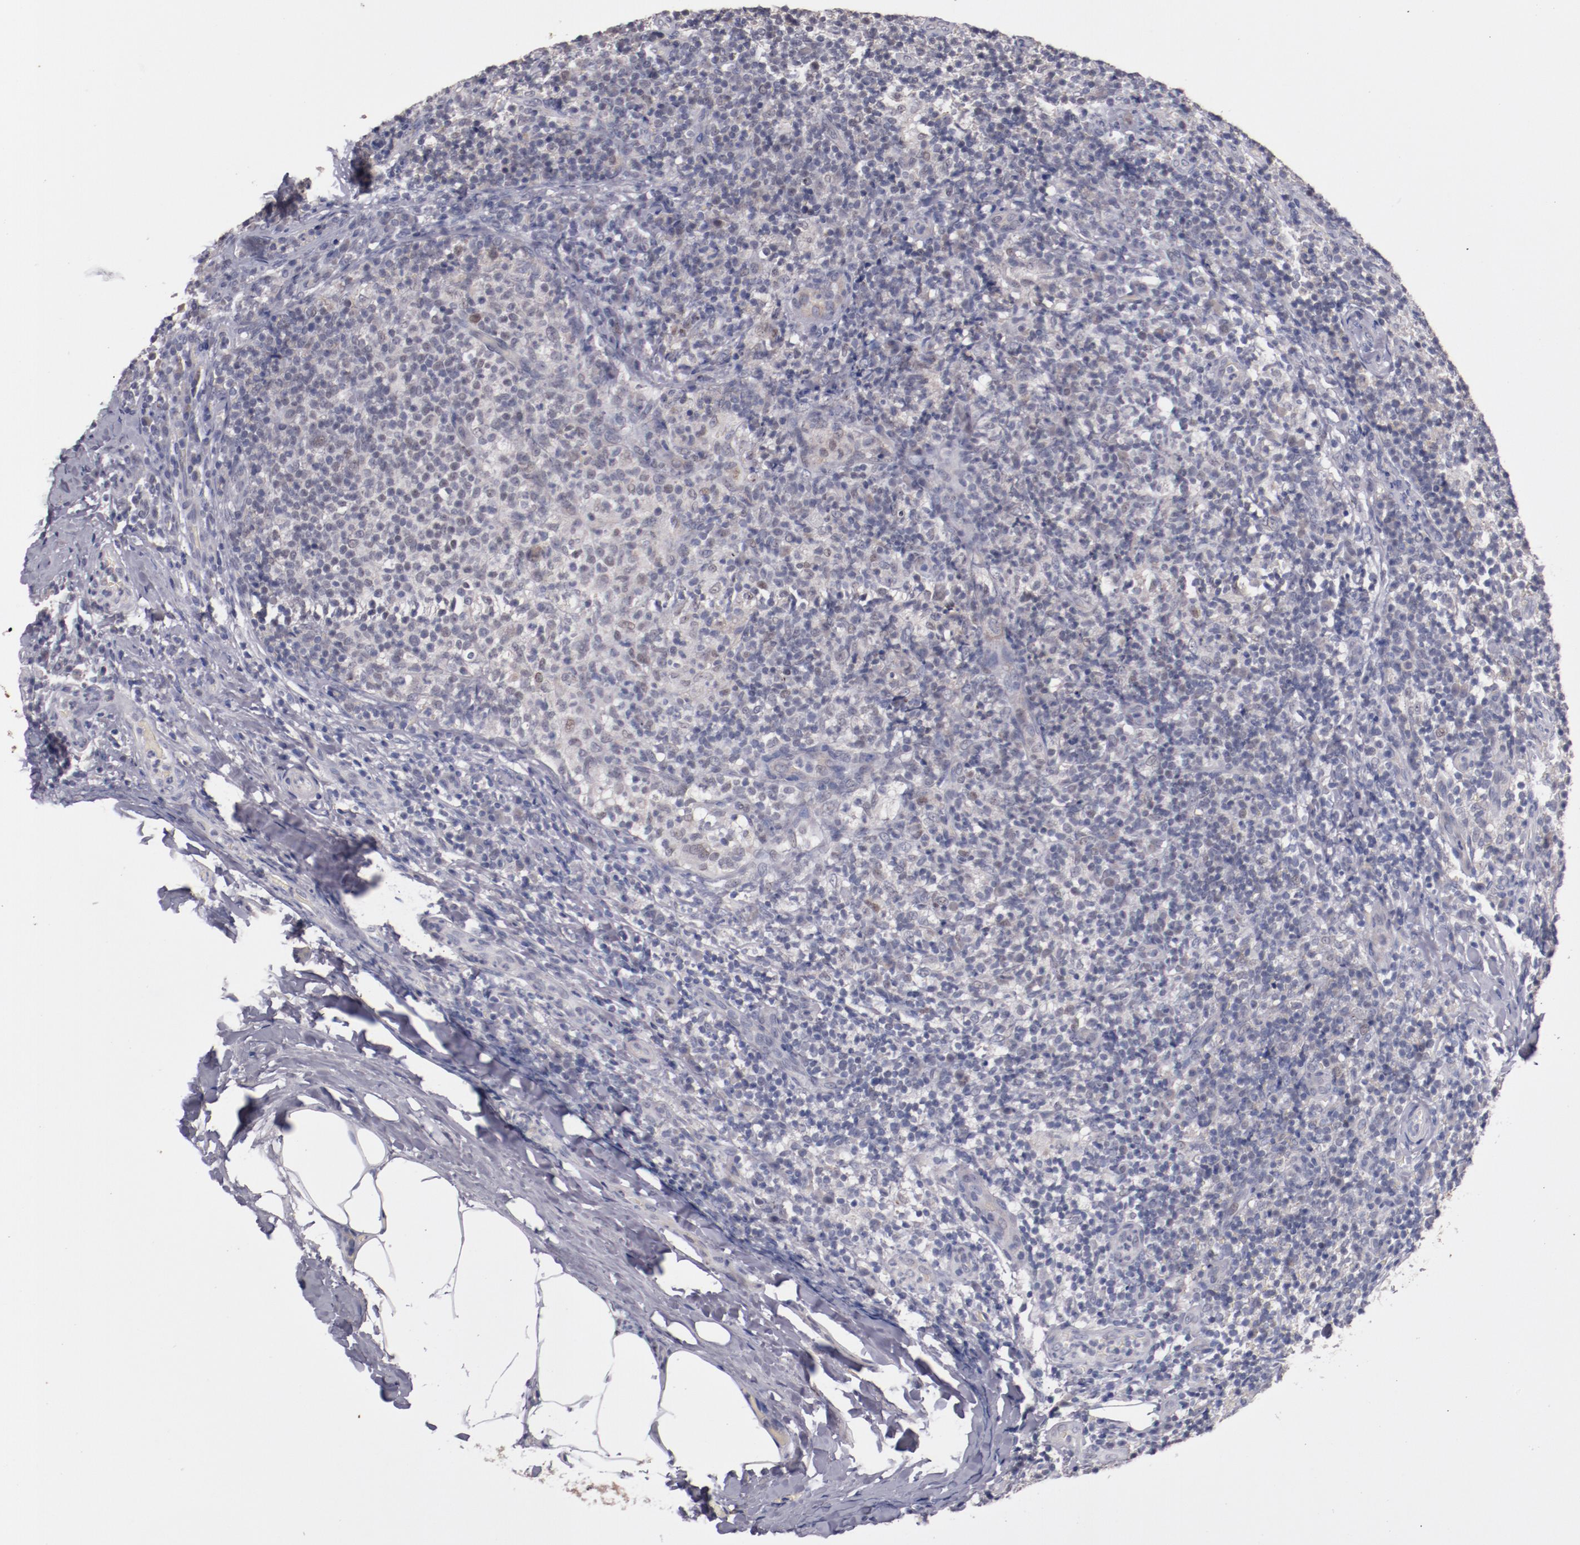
{"staining": {"intensity": "negative", "quantity": "none", "location": "none"}, "tissue": "lymph node", "cell_type": "Germinal center cells", "image_type": "normal", "snomed": [{"axis": "morphology", "description": "Normal tissue, NOS"}, {"axis": "morphology", "description": "Inflammation, NOS"}, {"axis": "topography", "description": "Lymph node"}], "caption": "Micrograph shows no significant protein positivity in germinal center cells of benign lymph node.", "gene": "SYP", "patient": {"sex": "male", "age": 46}}